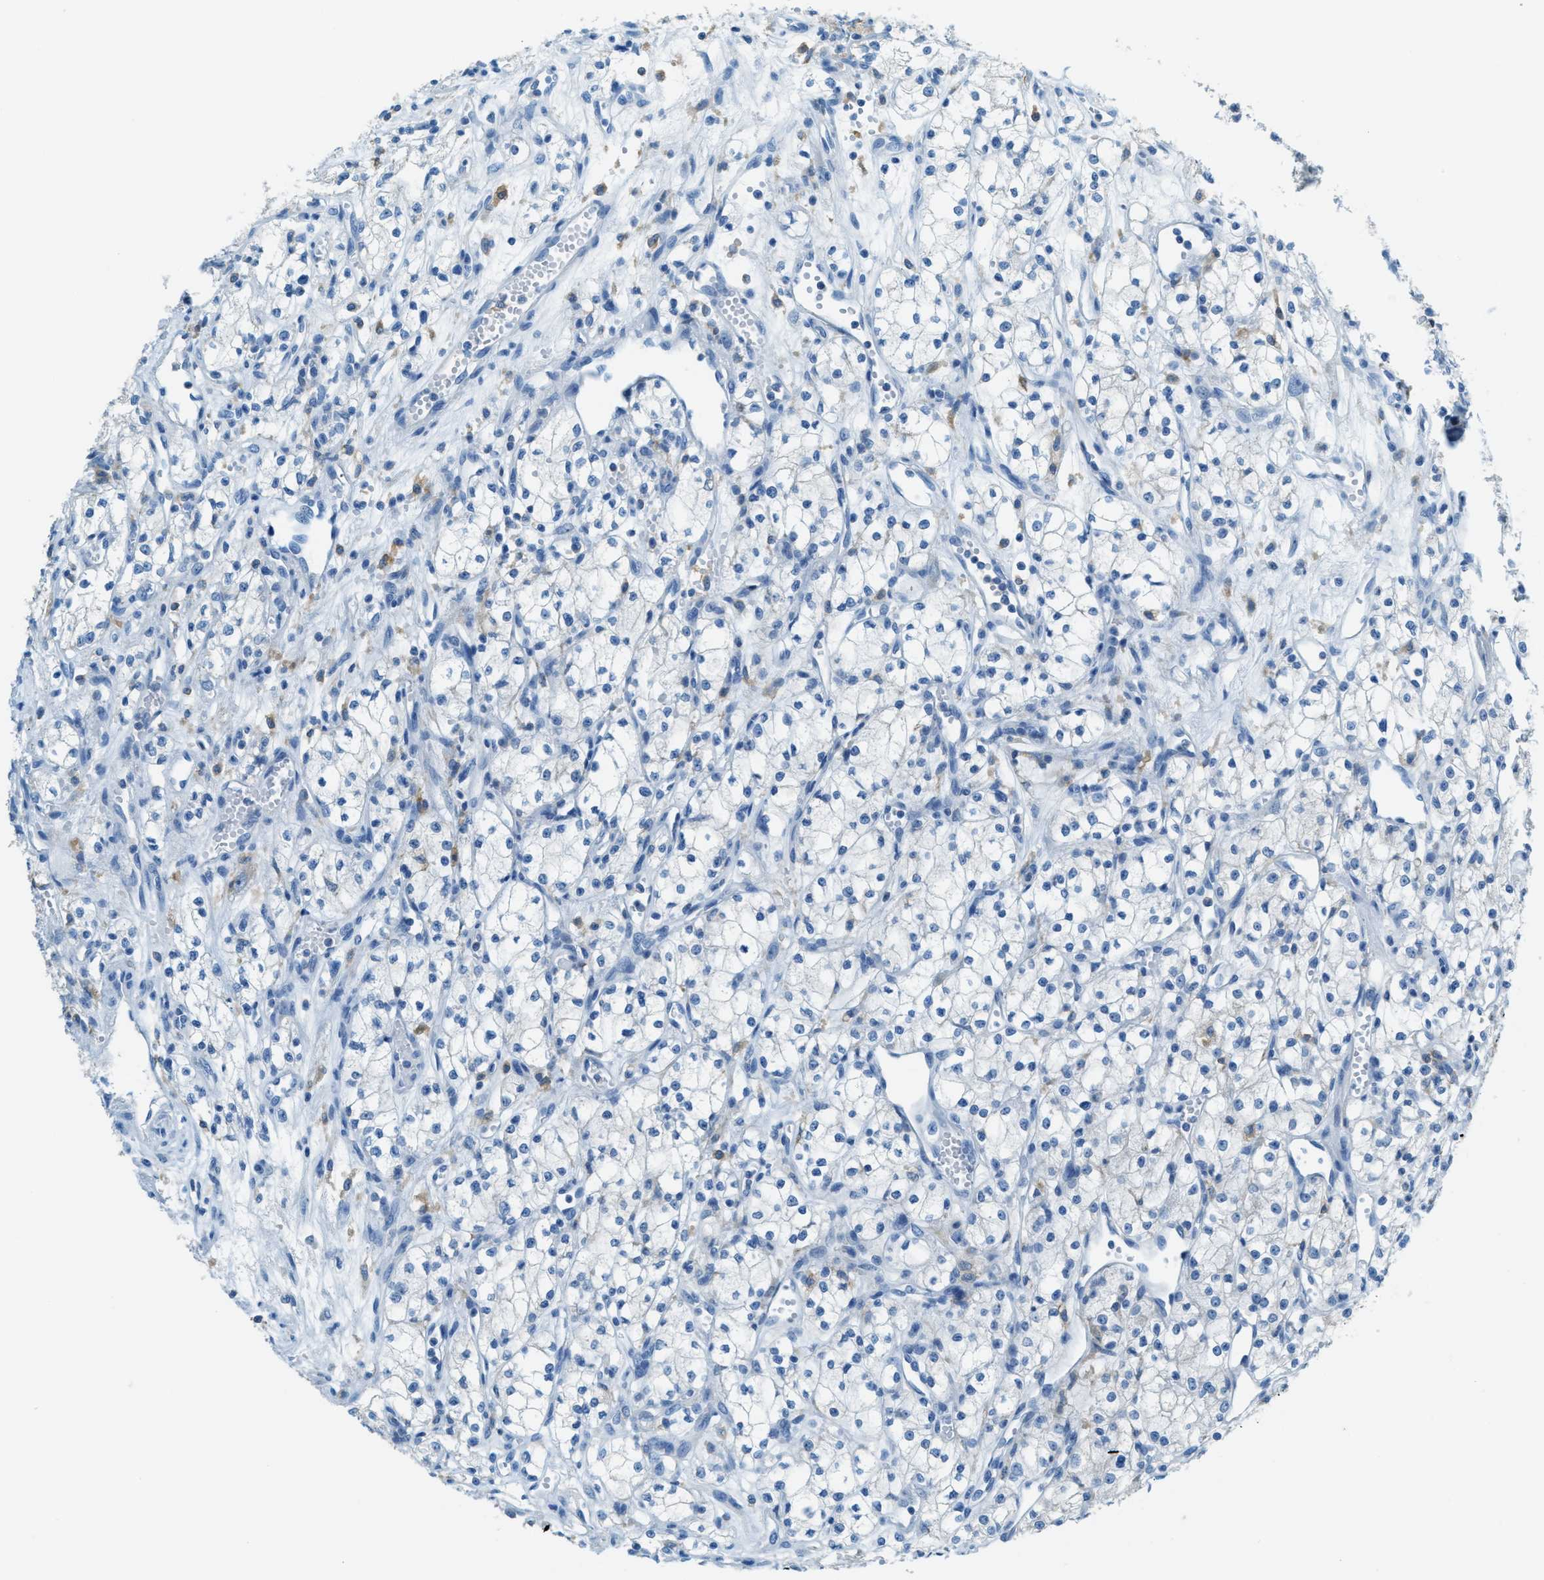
{"staining": {"intensity": "negative", "quantity": "none", "location": "none"}, "tissue": "renal cancer", "cell_type": "Tumor cells", "image_type": "cancer", "snomed": [{"axis": "morphology", "description": "Adenocarcinoma, NOS"}, {"axis": "topography", "description": "Kidney"}], "caption": "A histopathology image of human adenocarcinoma (renal) is negative for staining in tumor cells. (Brightfield microscopy of DAB immunohistochemistry (IHC) at high magnification).", "gene": "MATCAP2", "patient": {"sex": "male", "age": 59}}